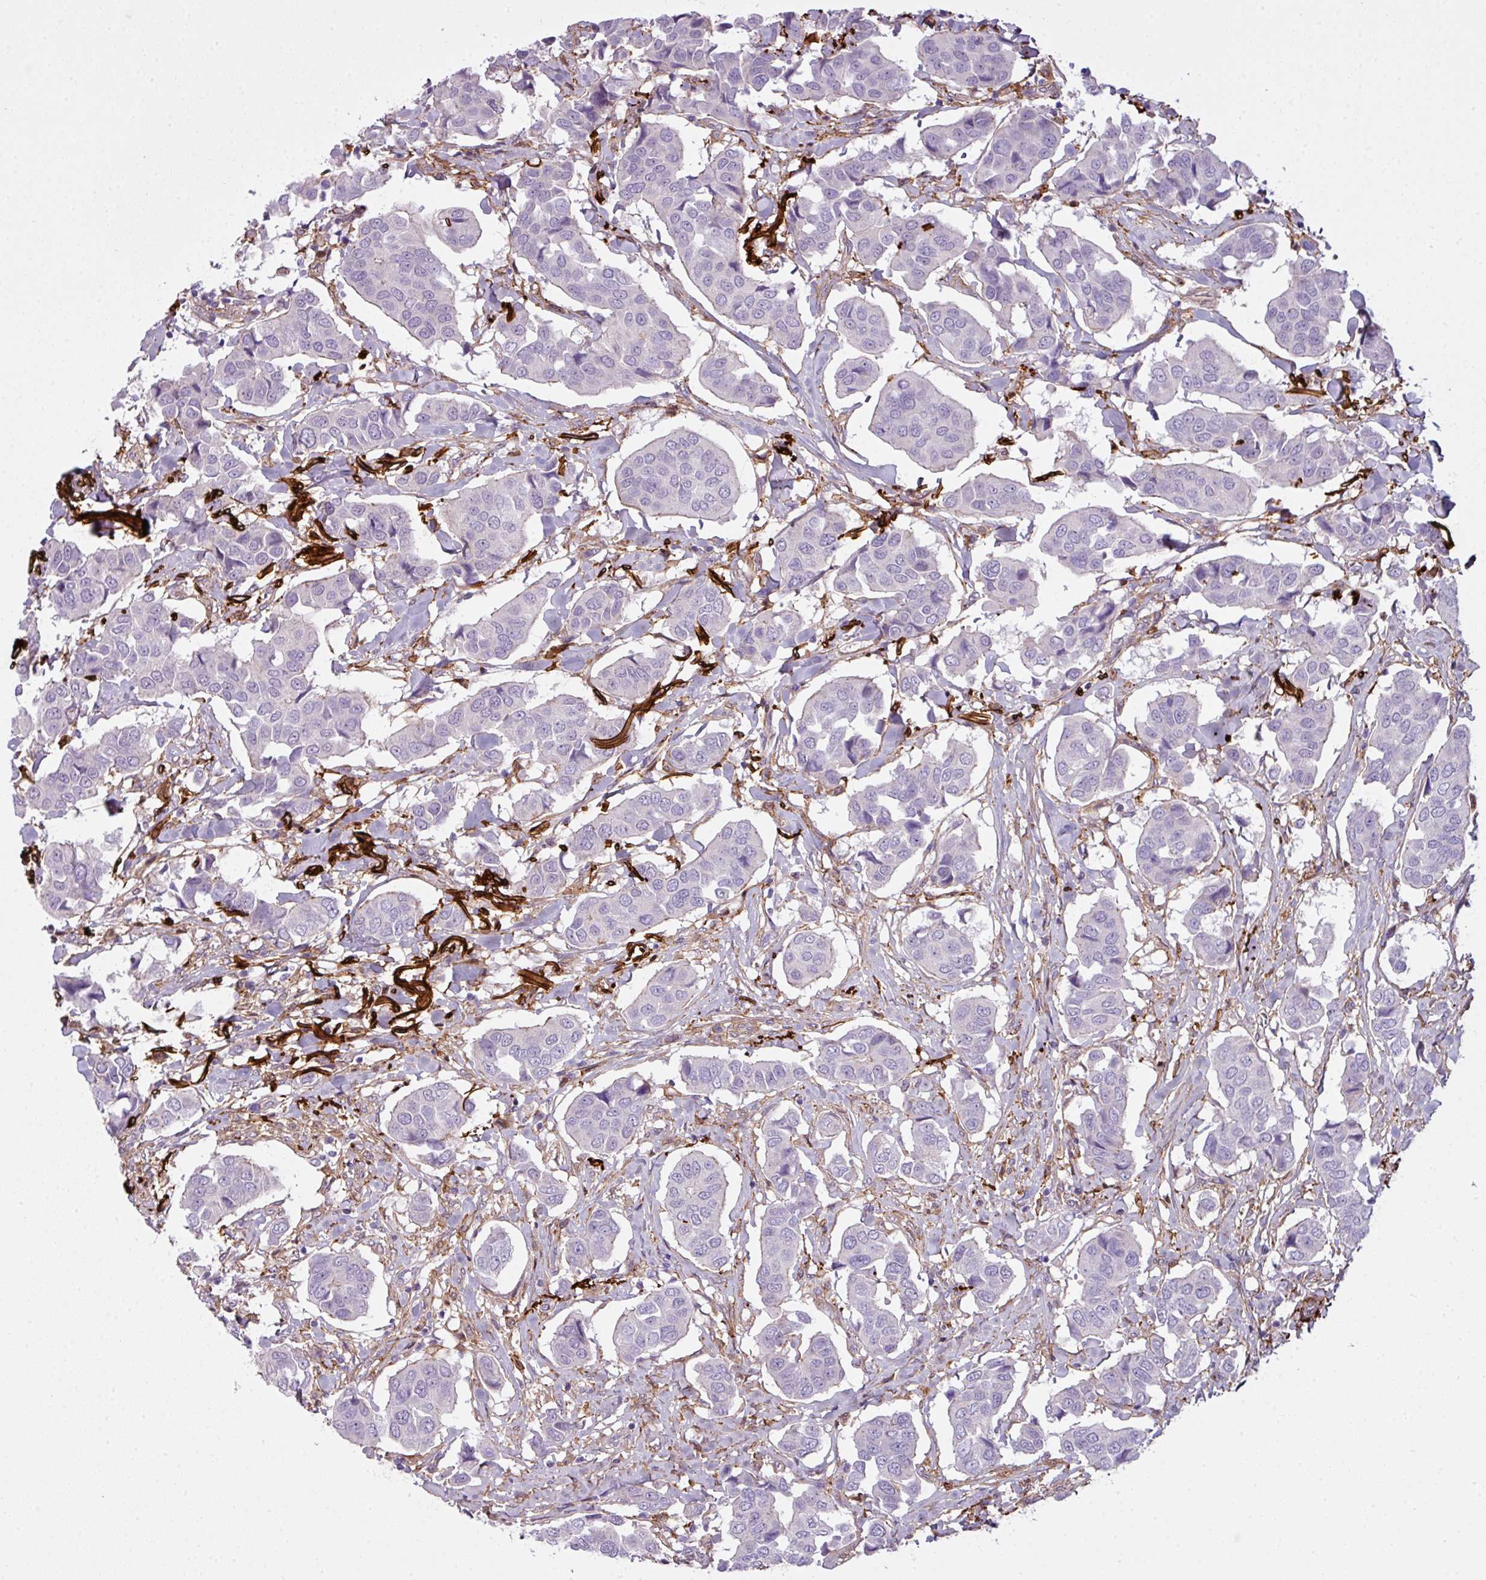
{"staining": {"intensity": "negative", "quantity": "none", "location": "none"}, "tissue": "breast cancer", "cell_type": "Tumor cells", "image_type": "cancer", "snomed": [{"axis": "morphology", "description": "Duct carcinoma"}, {"axis": "topography", "description": "Breast"}], "caption": "An image of human breast cancer (intraductal carcinoma) is negative for staining in tumor cells. (DAB (3,3'-diaminobenzidine) IHC with hematoxylin counter stain).", "gene": "COL8A1", "patient": {"sex": "female", "age": 80}}